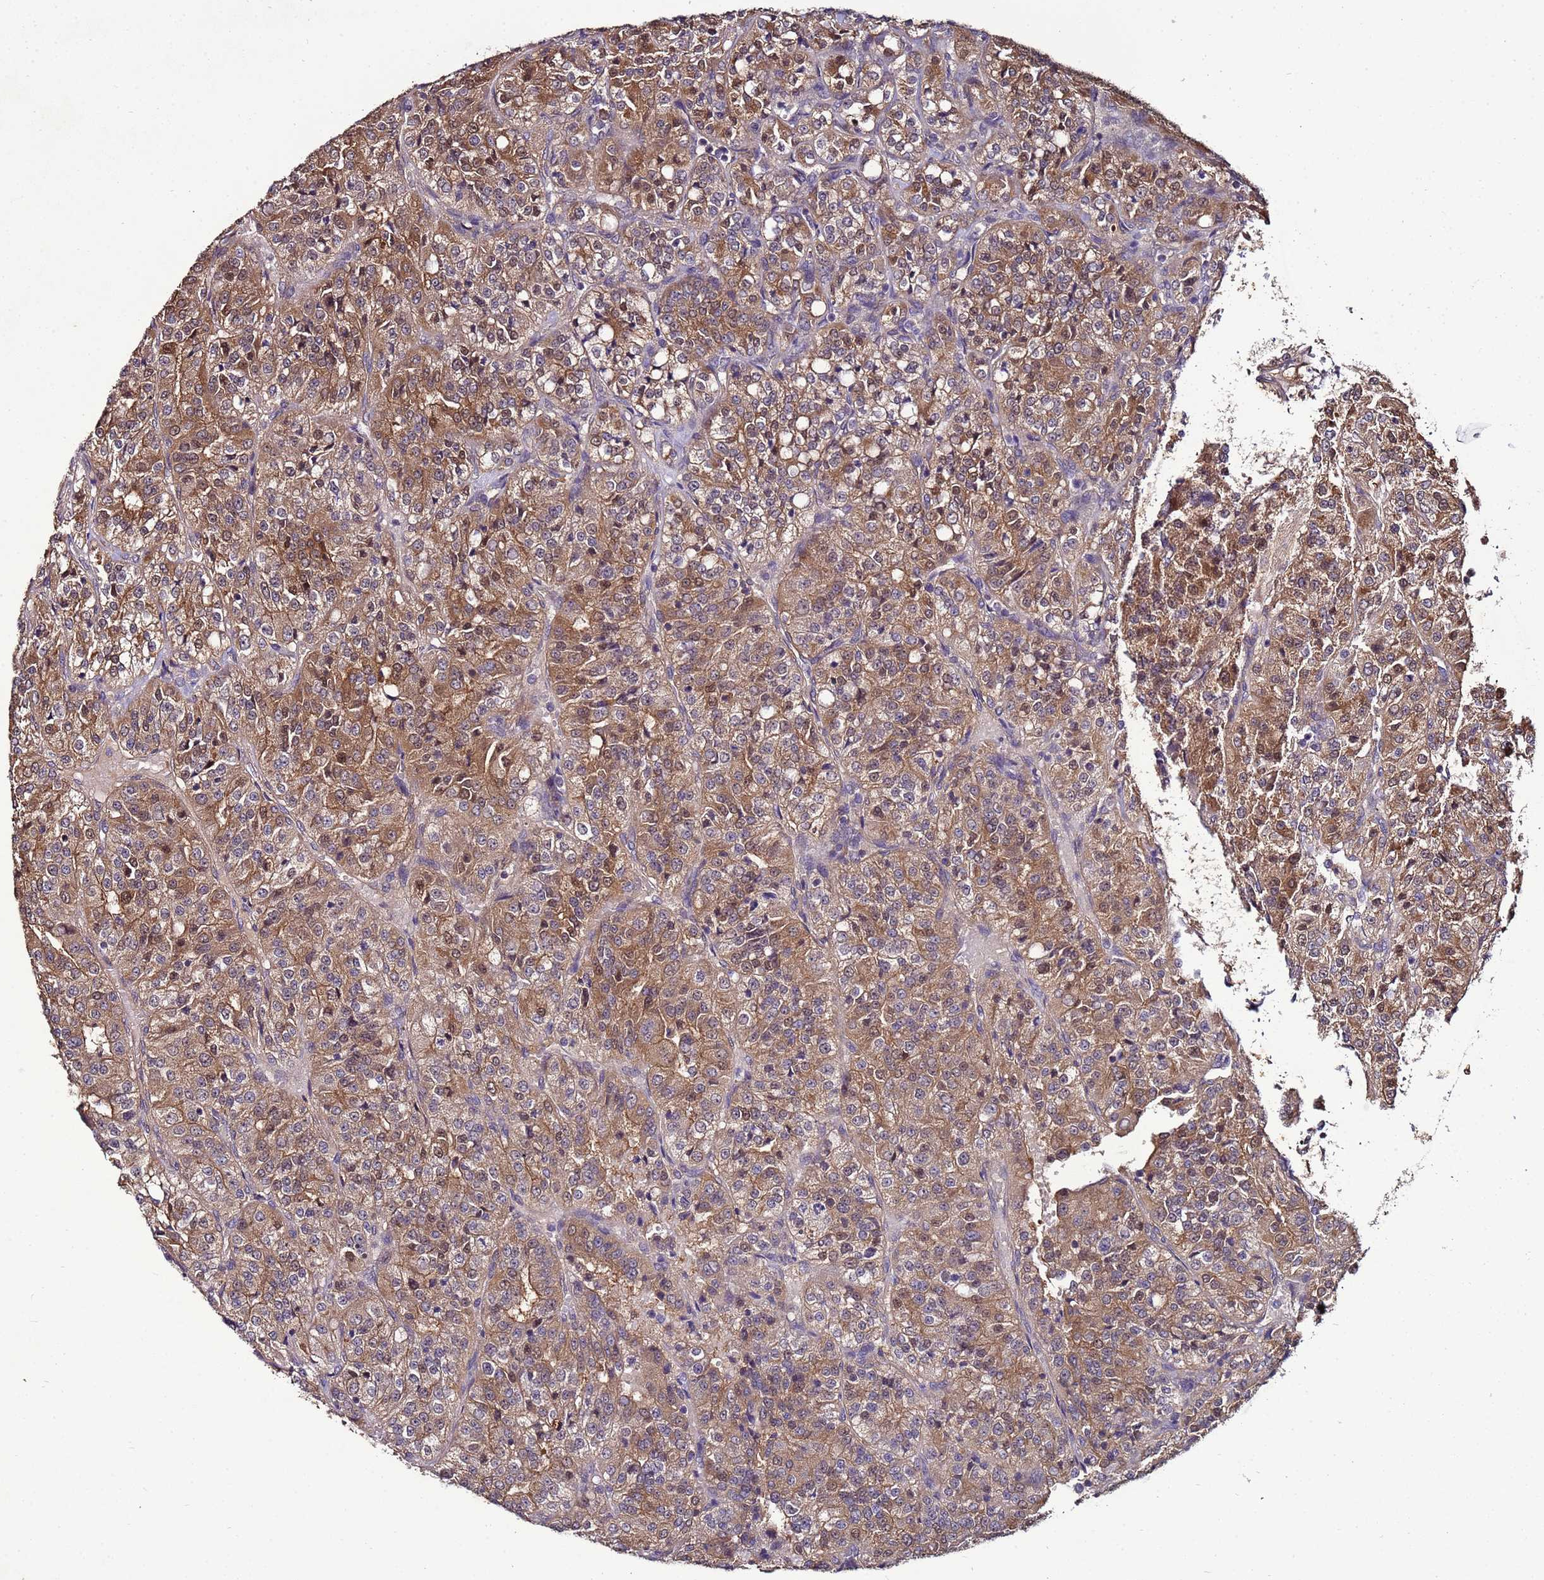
{"staining": {"intensity": "moderate", "quantity": ">75%", "location": "cytoplasmic/membranous"}, "tissue": "renal cancer", "cell_type": "Tumor cells", "image_type": "cancer", "snomed": [{"axis": "morphology", "description": "Adenocarcinoma, NOS"}, {"axis": "topography", "description": "Kidney"}], "caption": "About >75% of tumor cells in renal cancer display moderate cytoplasmic/membranous protein expression as visualized by brown immunohistochemical staining.", "gene": "NAXE", "patient": {"sex": "female", "age": 63}}